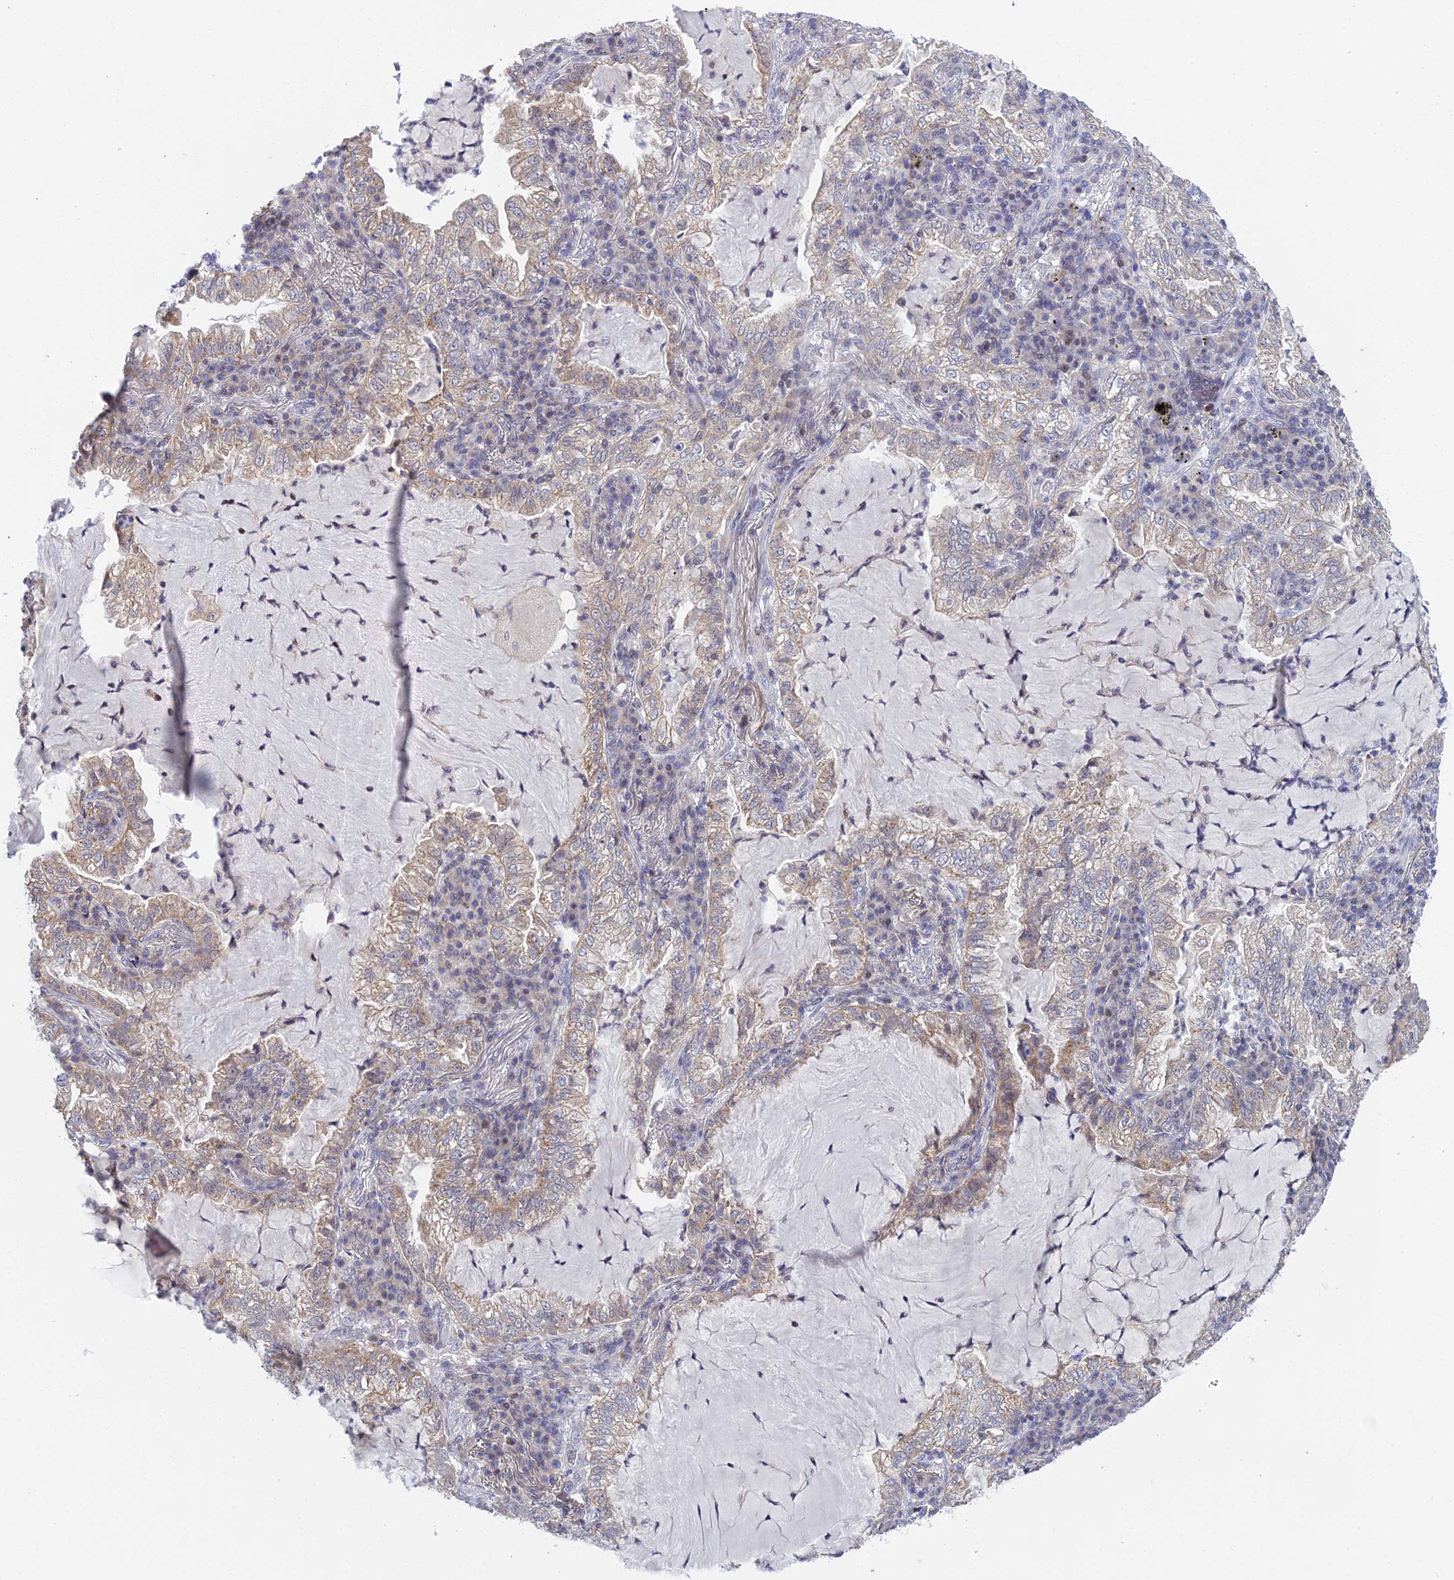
{"staining": {"intensity": "weak", "quantity": ">75%", "location": "cytoplasmic/membranous"}, "tissue": "lung cancer", "cell_type": "Tumor cells", "image_type": "cancer", "snomed": [{"axis": "morphology", "description": "Adenocarcinoma, NOS"}, {"axis": "topography", "description": "Lung"}], "caption": "IHC photomicrograph of human adenocarcinoma (lung) stained for a protein (brown), which displays low levels of weak cytoplasmic/membranous positivity in approximately >75% of tumor cells.", "gene": "ELOA2", "patient": {"sex": "female", "age": 73}}